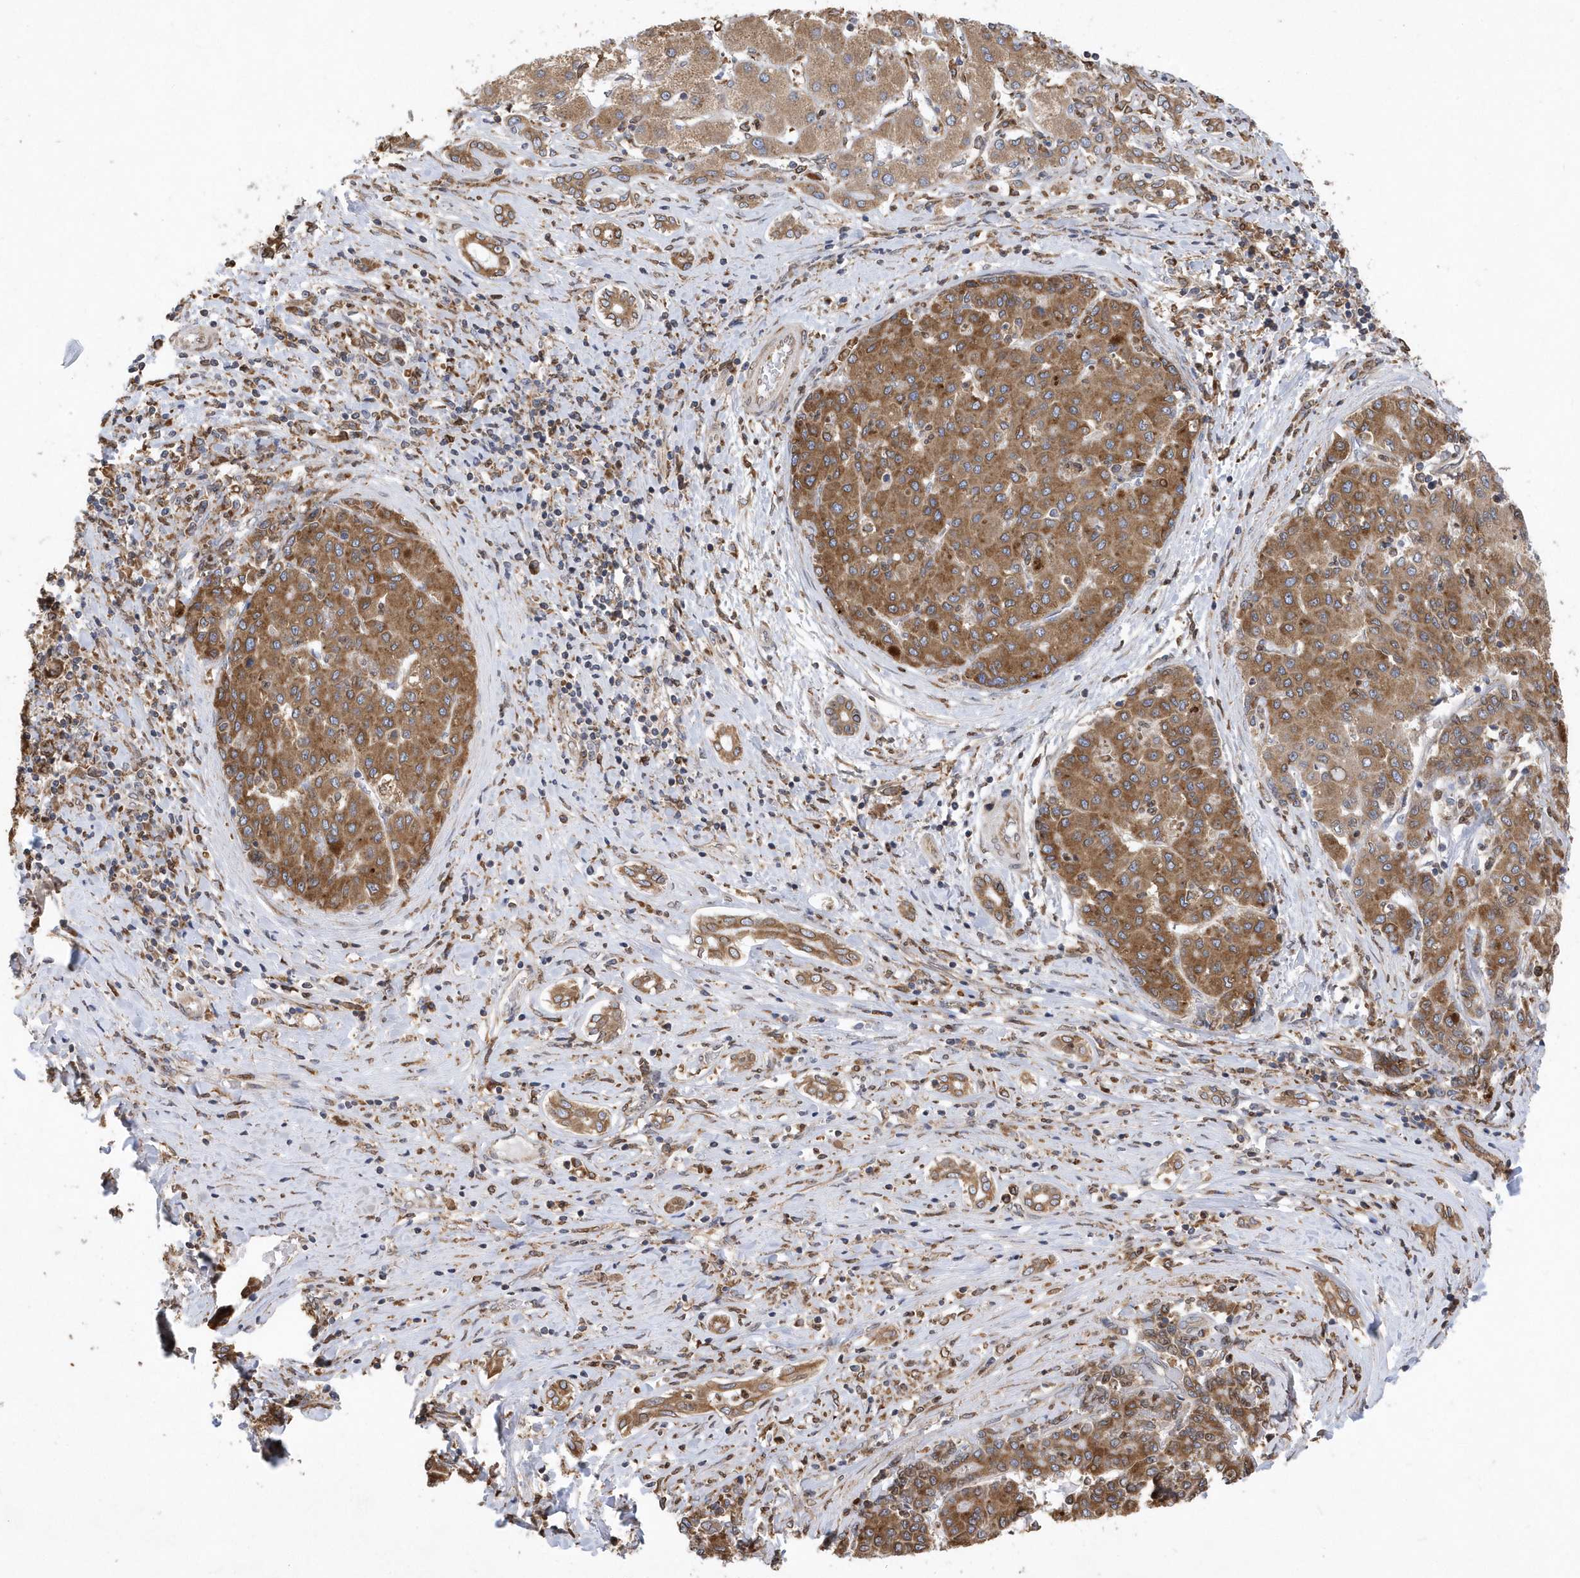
{"staining": {"intensity": "moderate", "quantity": ">75%", "location": "cytoplasmic/membranous"}, "tissue": "liver cancer", "cell_type": "Tumor cells", "image_type": "cancer", "snomed": [{"axis": "morphology", "description": "Carcinoma, Hepatocellular, NOS"}, {"axis": "topography", "description": "Liver"}], "caption": "Protein staining reveals moderate cytoplasmic/membranous positivity in approximately >75% of tumor cells in liver cancer (hepatocellular carcinoma).", "gene": "VAMP7", "patient": {"sex": "male", "age": 65}}